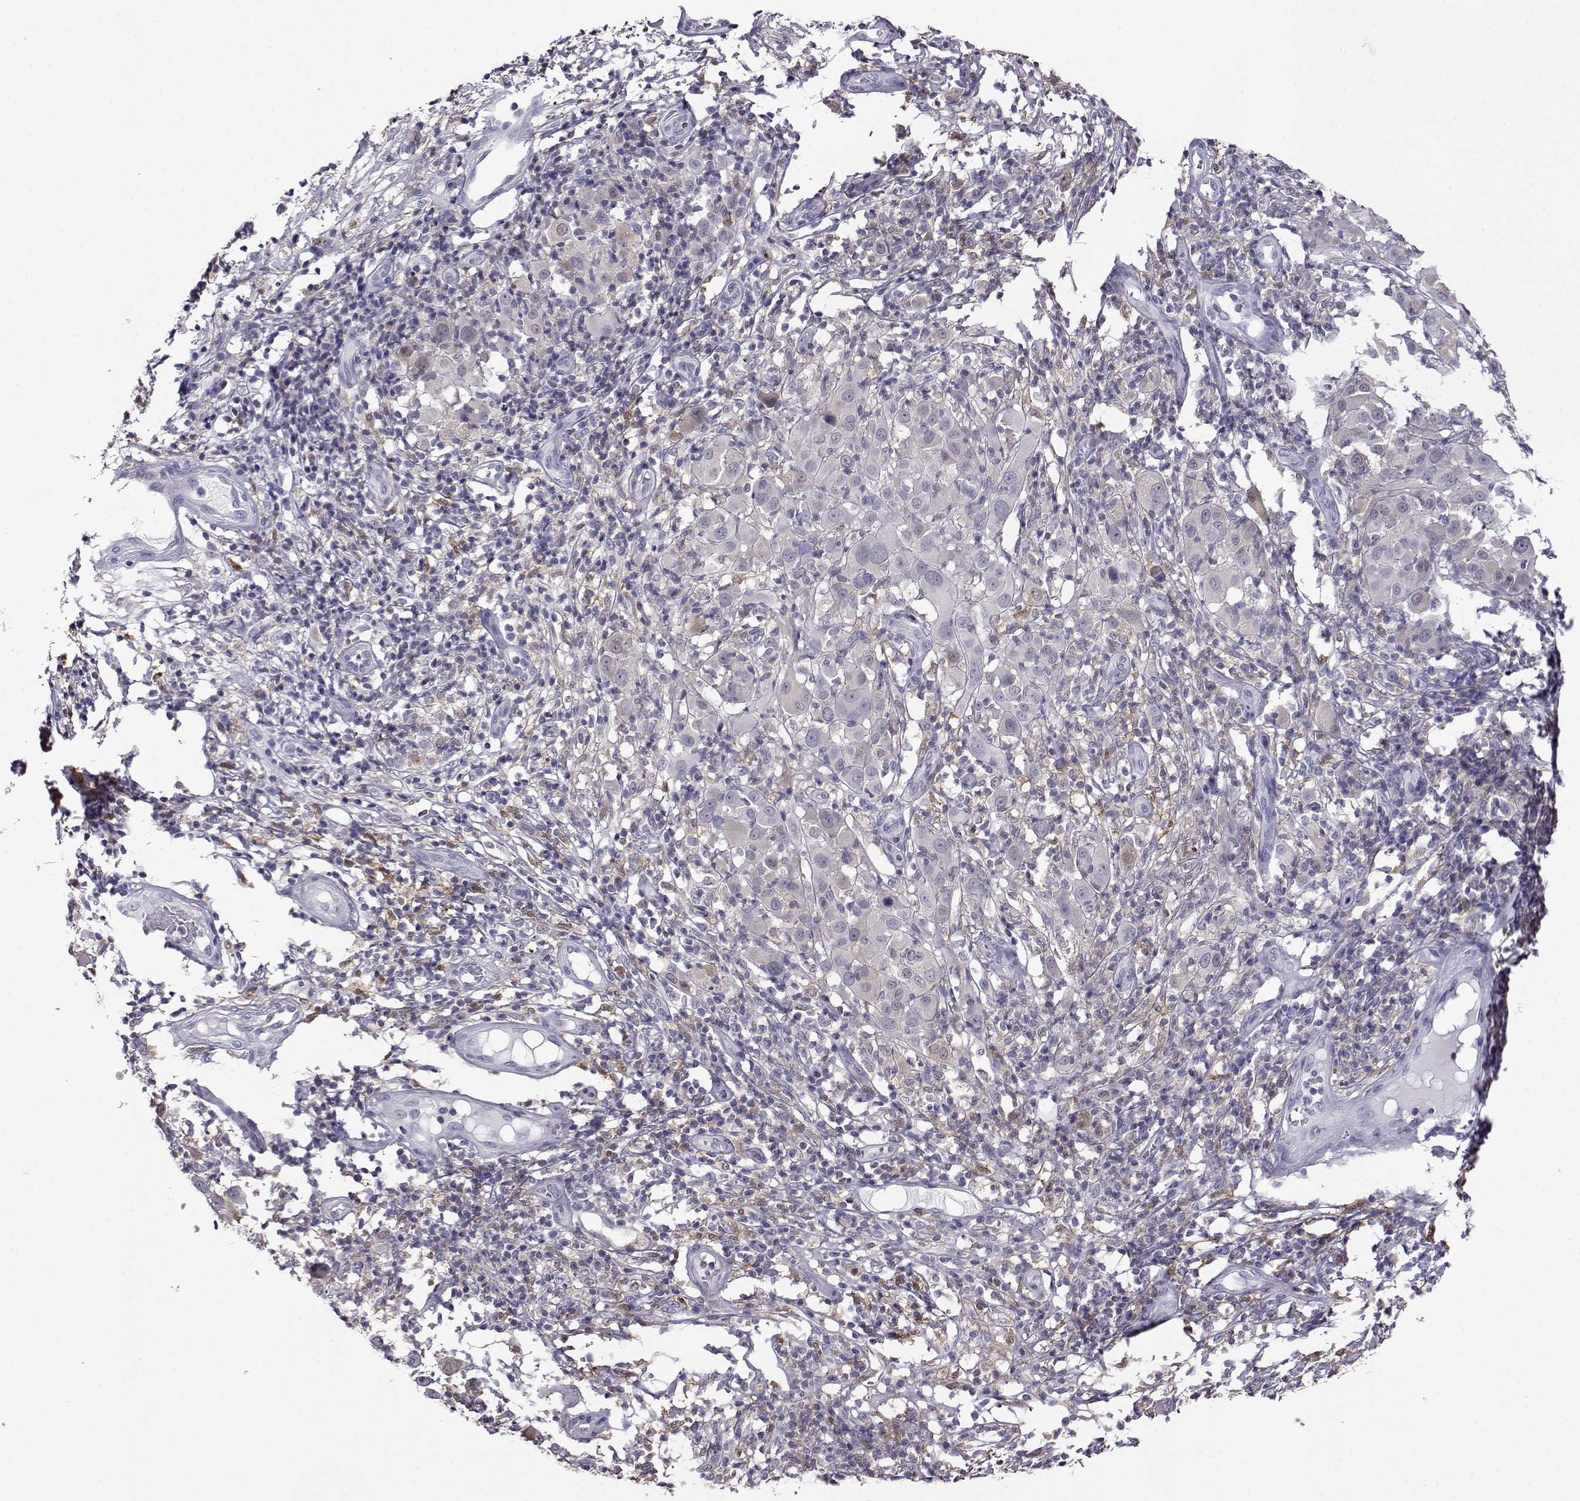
{"staining": {"intensity": "negative", "quantity": "none", "location": "none"}, "tissue": "melanoma", "cell_type": "Tumor cells", "image_type": "cancer", "snomed": [{"axis": "morphology", "description": "Malignant melanoma, NOS"}, {"axis": "topography", "description": "Skin"}], "caption": "A histopathology image of melanoma stained for a protein reveals no brown staining in tumor cells.", "gene": "AKR1B1", "patient": {"sex": "female", "age": 87}}